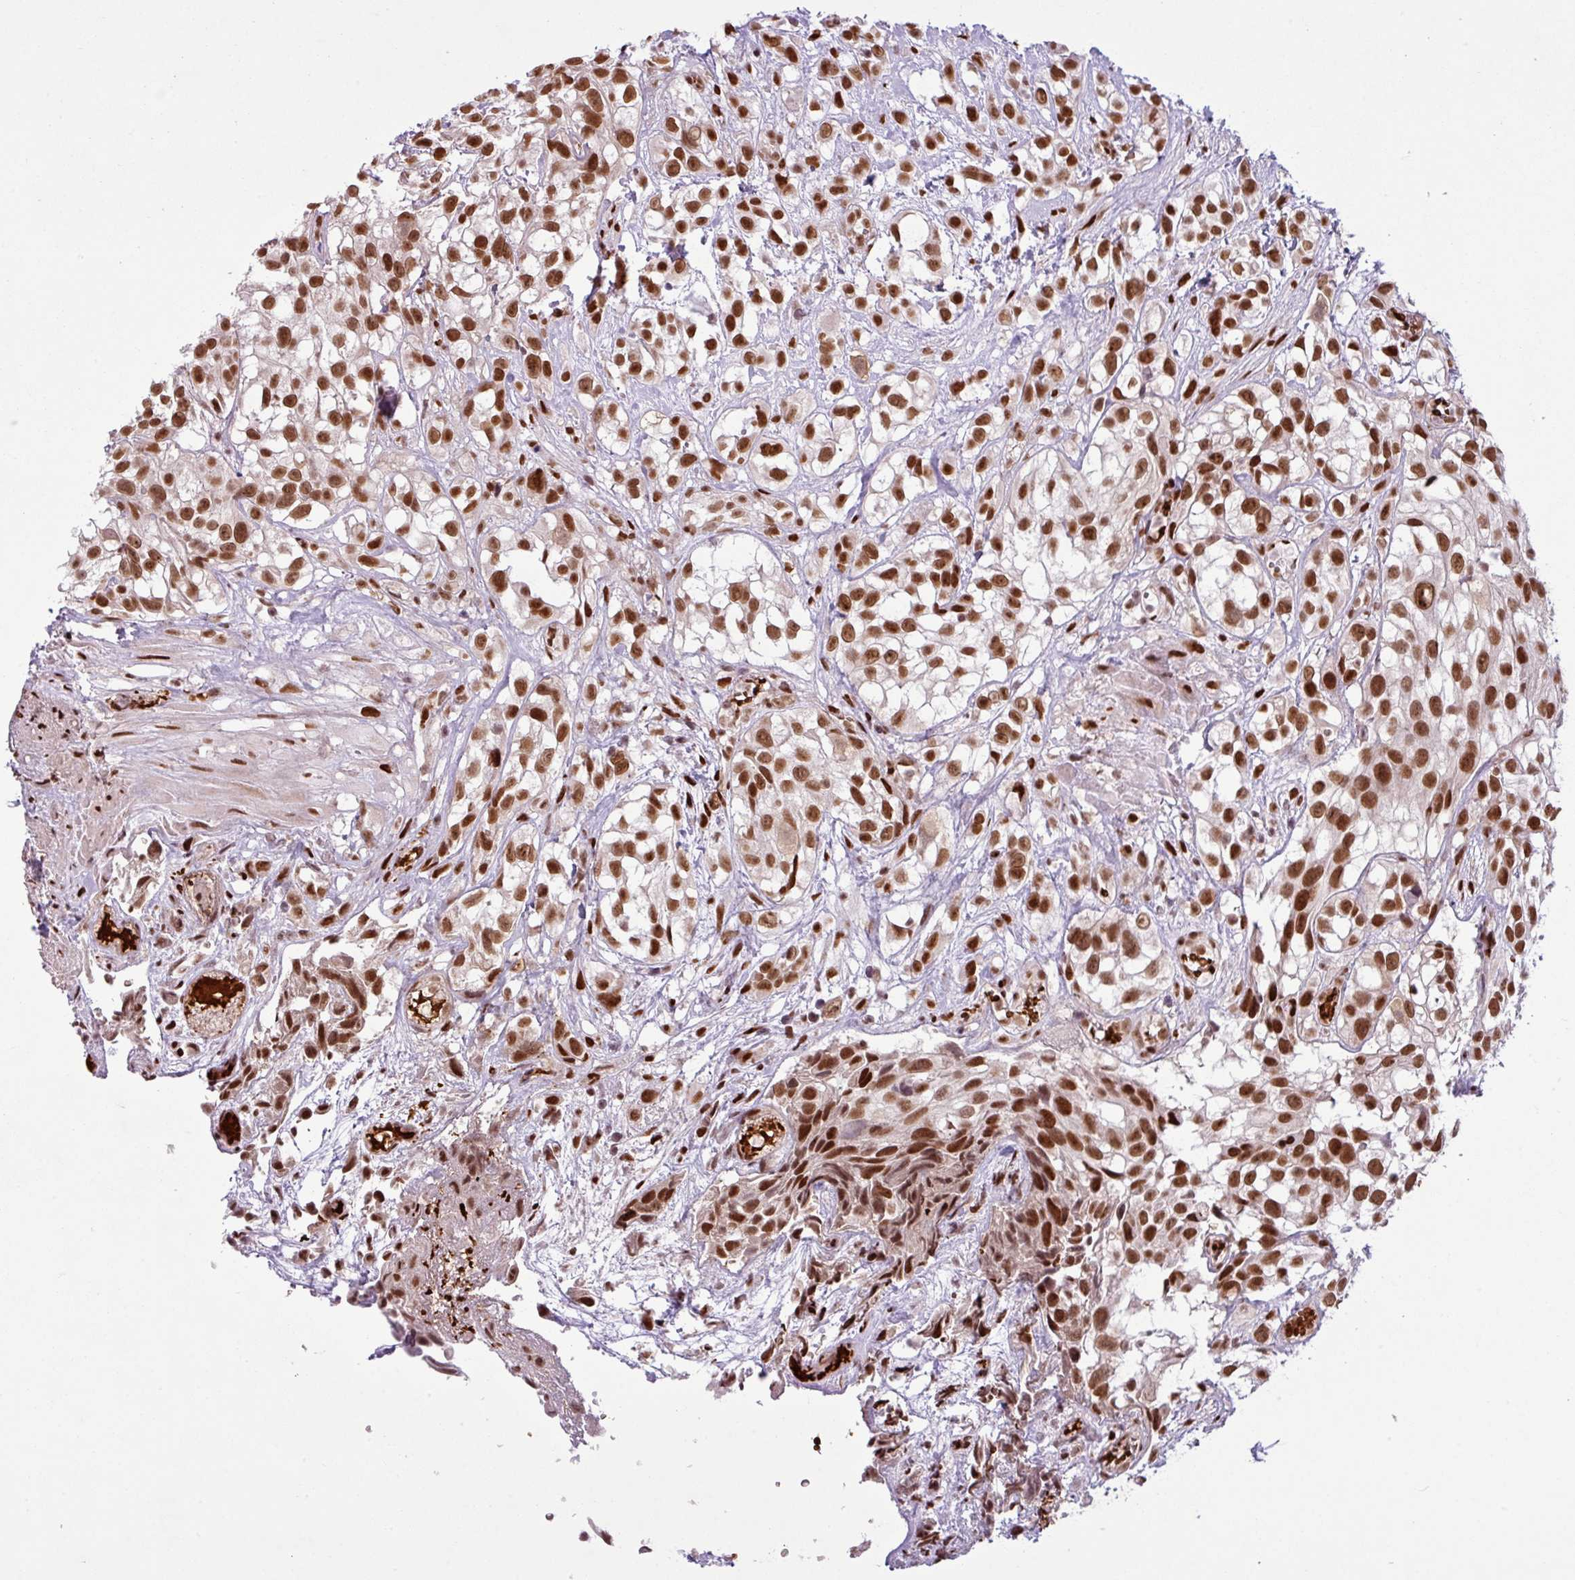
{"staining": {"intensity": "strong", "quantity": ">75%", "location": "nuclear"}, "tissue": "urothelial cancer", "cell_type": "Tumor cells", "image_type": "cancer", "snomed": [{"axis": "morphology", "description": "Urothelial carcinoma, High grade"}, {"axis": "topography", "description": "Urinary bladder"}], "caption": "A histopathology image of human urothelial cancer stained for a protein demonstrates strong nuclear brown staining in tumor cells. (DAB (3,3'-diaminobenzidine) = brown stain, brightfield microscopy at high magnification).", "gene": "PRDM5", "patient": {"sex": "male", "age": 56}}